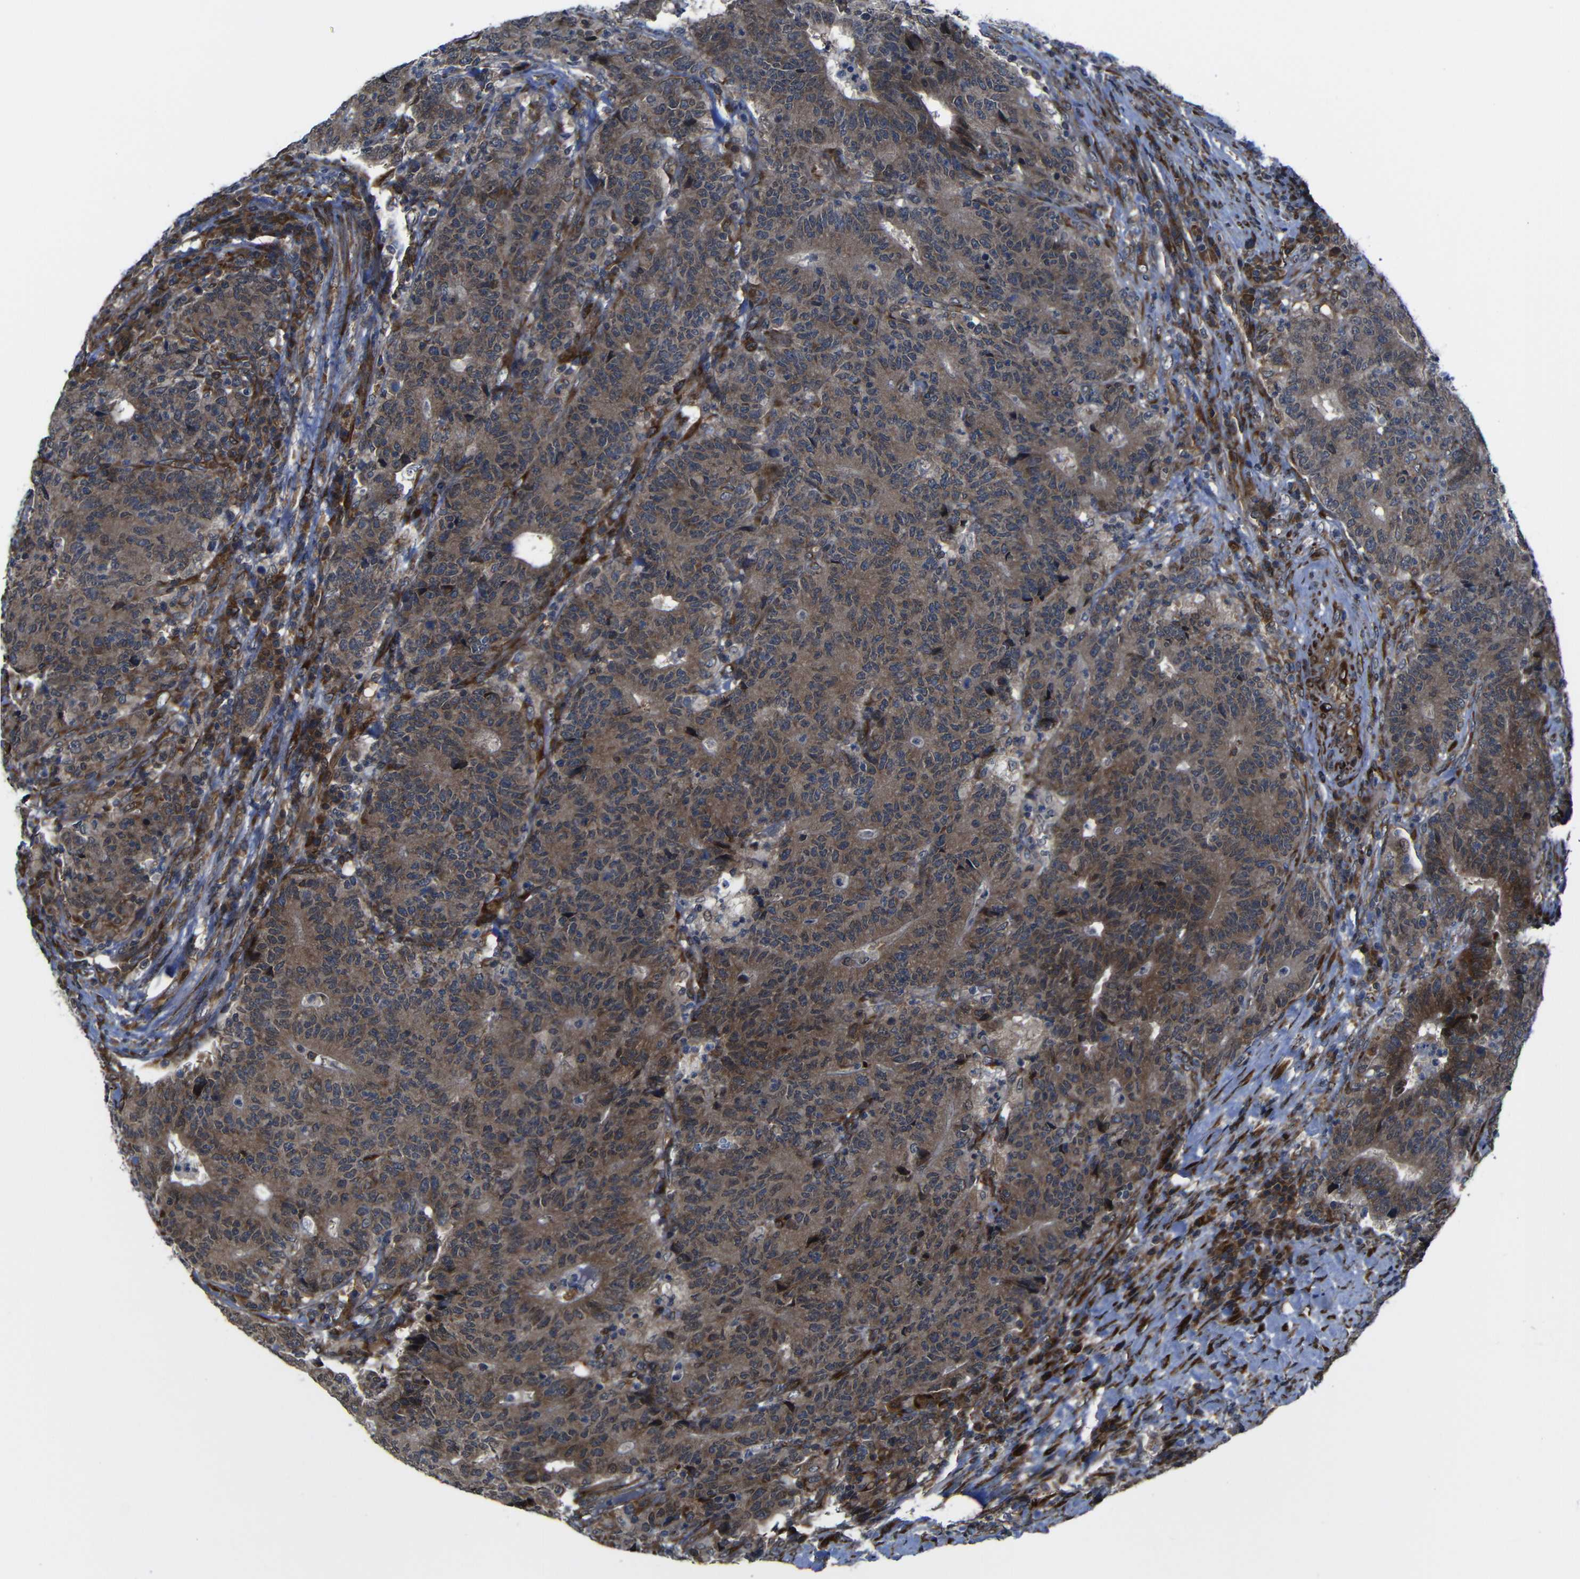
{"staining": {"intensity": "moderate", "quantity": ">75%", "location": "cytoplasmic/membranous"}, "tissue": "colorectal cancer", "cell_type": "Tumor cells", "image_type": "cancer", "snomed": [{"axis": "morphology", "description": "Normal tissue, NOS"}, {"axis": "morphology", "description": "Adenocarcinoma, NOS"}, {"axis": "topography", "description": "Colon"}], "caption": "The photomicrograph displays a brown stain indicating the presence of a protein in the cytoplasmic/membranous of tumor cells in adenocarcinoma (colorectal). The staining was performed using DAB (3,3'-diaminobenzidine) to visualize the protein expression in brown, while the nuclei were stained in blue with hematoxylin (Magnification: 20x).", "gene": "KIAA0513", "patient": {"sex": "female", "age": 75}}